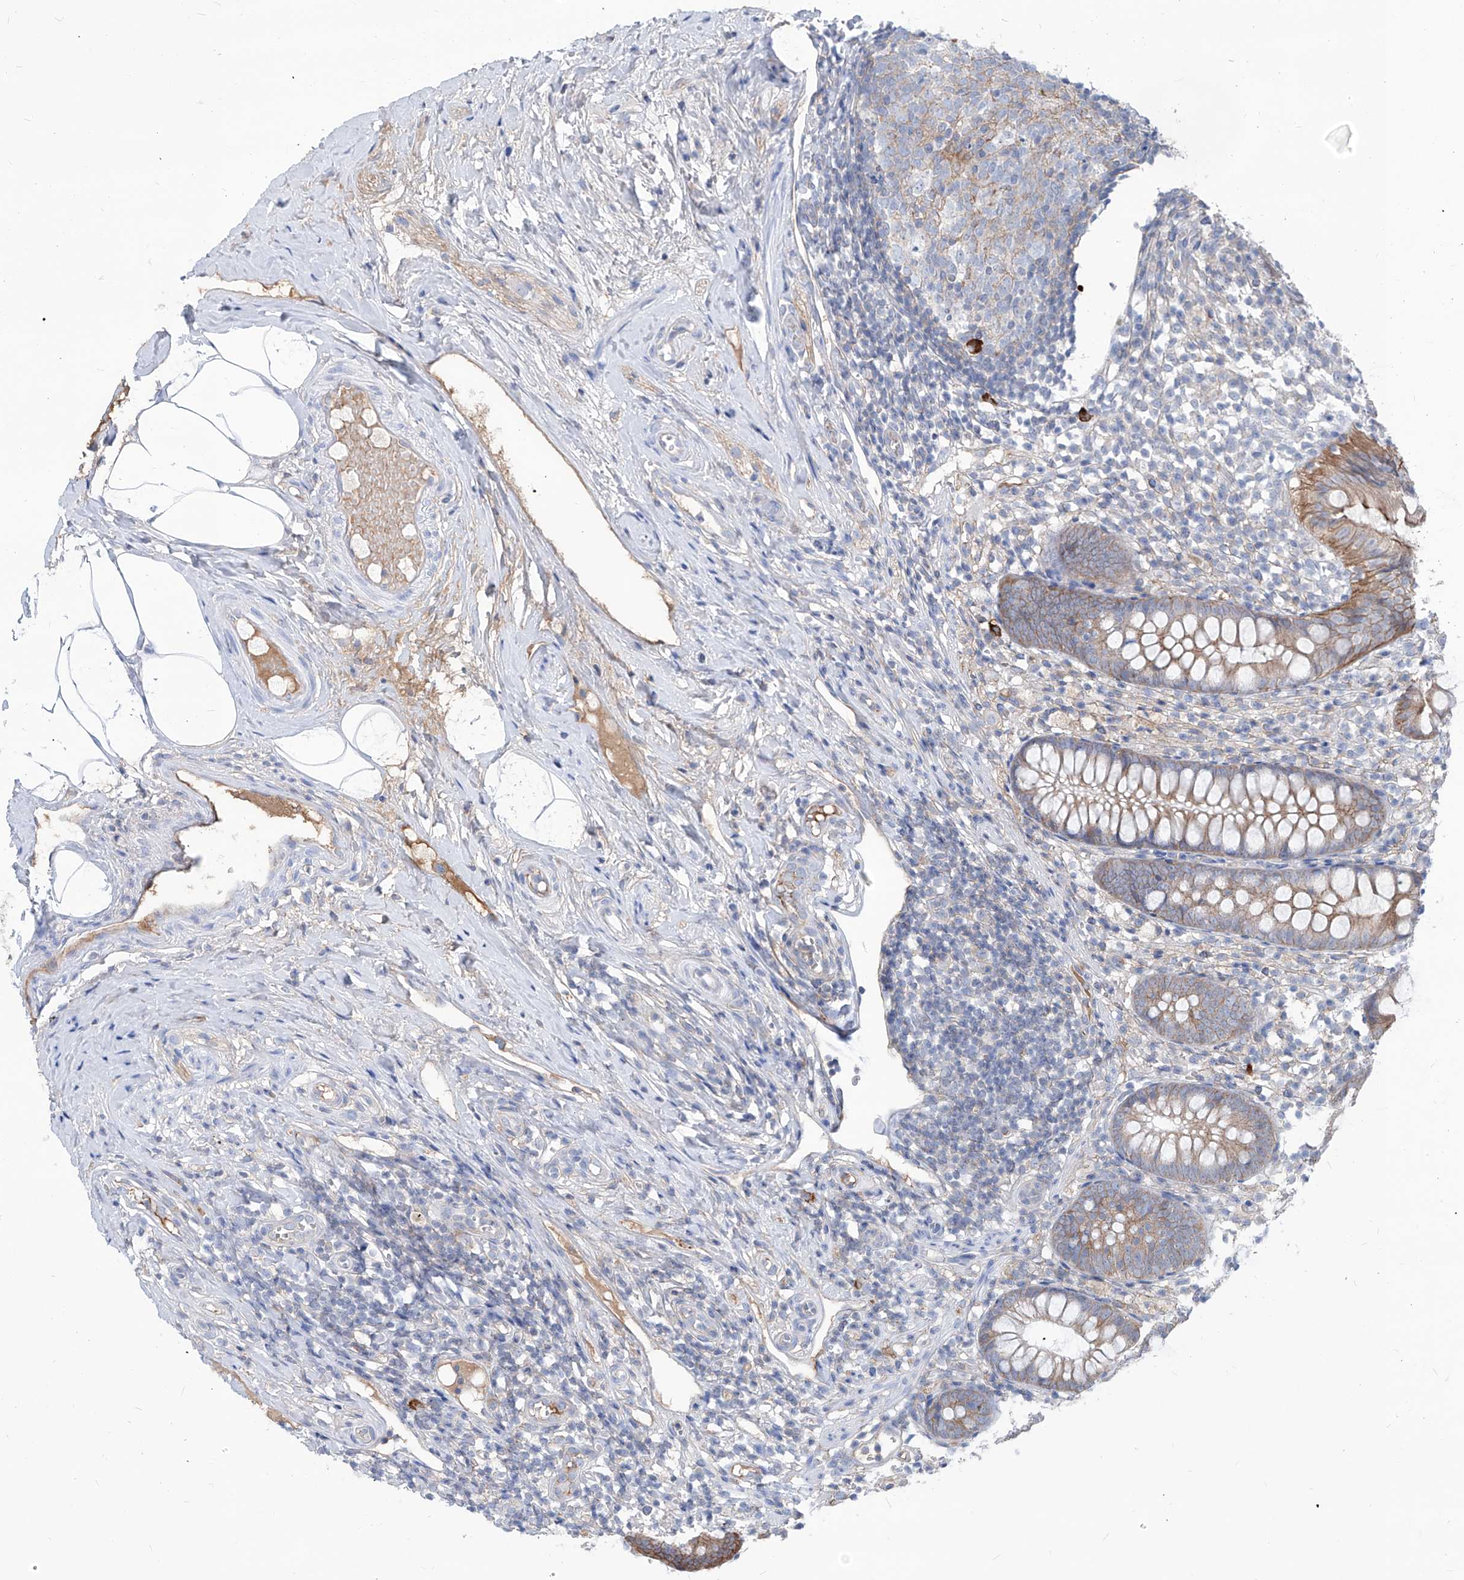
{"staining": {"intensity": "moderate", "quantity": "25%-75%", "location": "cytoplasmic/membranous"}, "tissue": "appendix", "cell_type": "Glandular cells", "image_type": "normal", "snomed": [{"axis": "morphology", "description": "Normal tissue, NOS"}, {"axis": "topography", "description": "Appendix"}], "caption": "This is an image of immunohistochemistry (IHC) staining of unremarkable appendix, which shows moderate positivity in the cytoplasmic/membranous of glandular cells.", "gene": "AKAP10", "patient": {"sex": "female", "age": 20}}